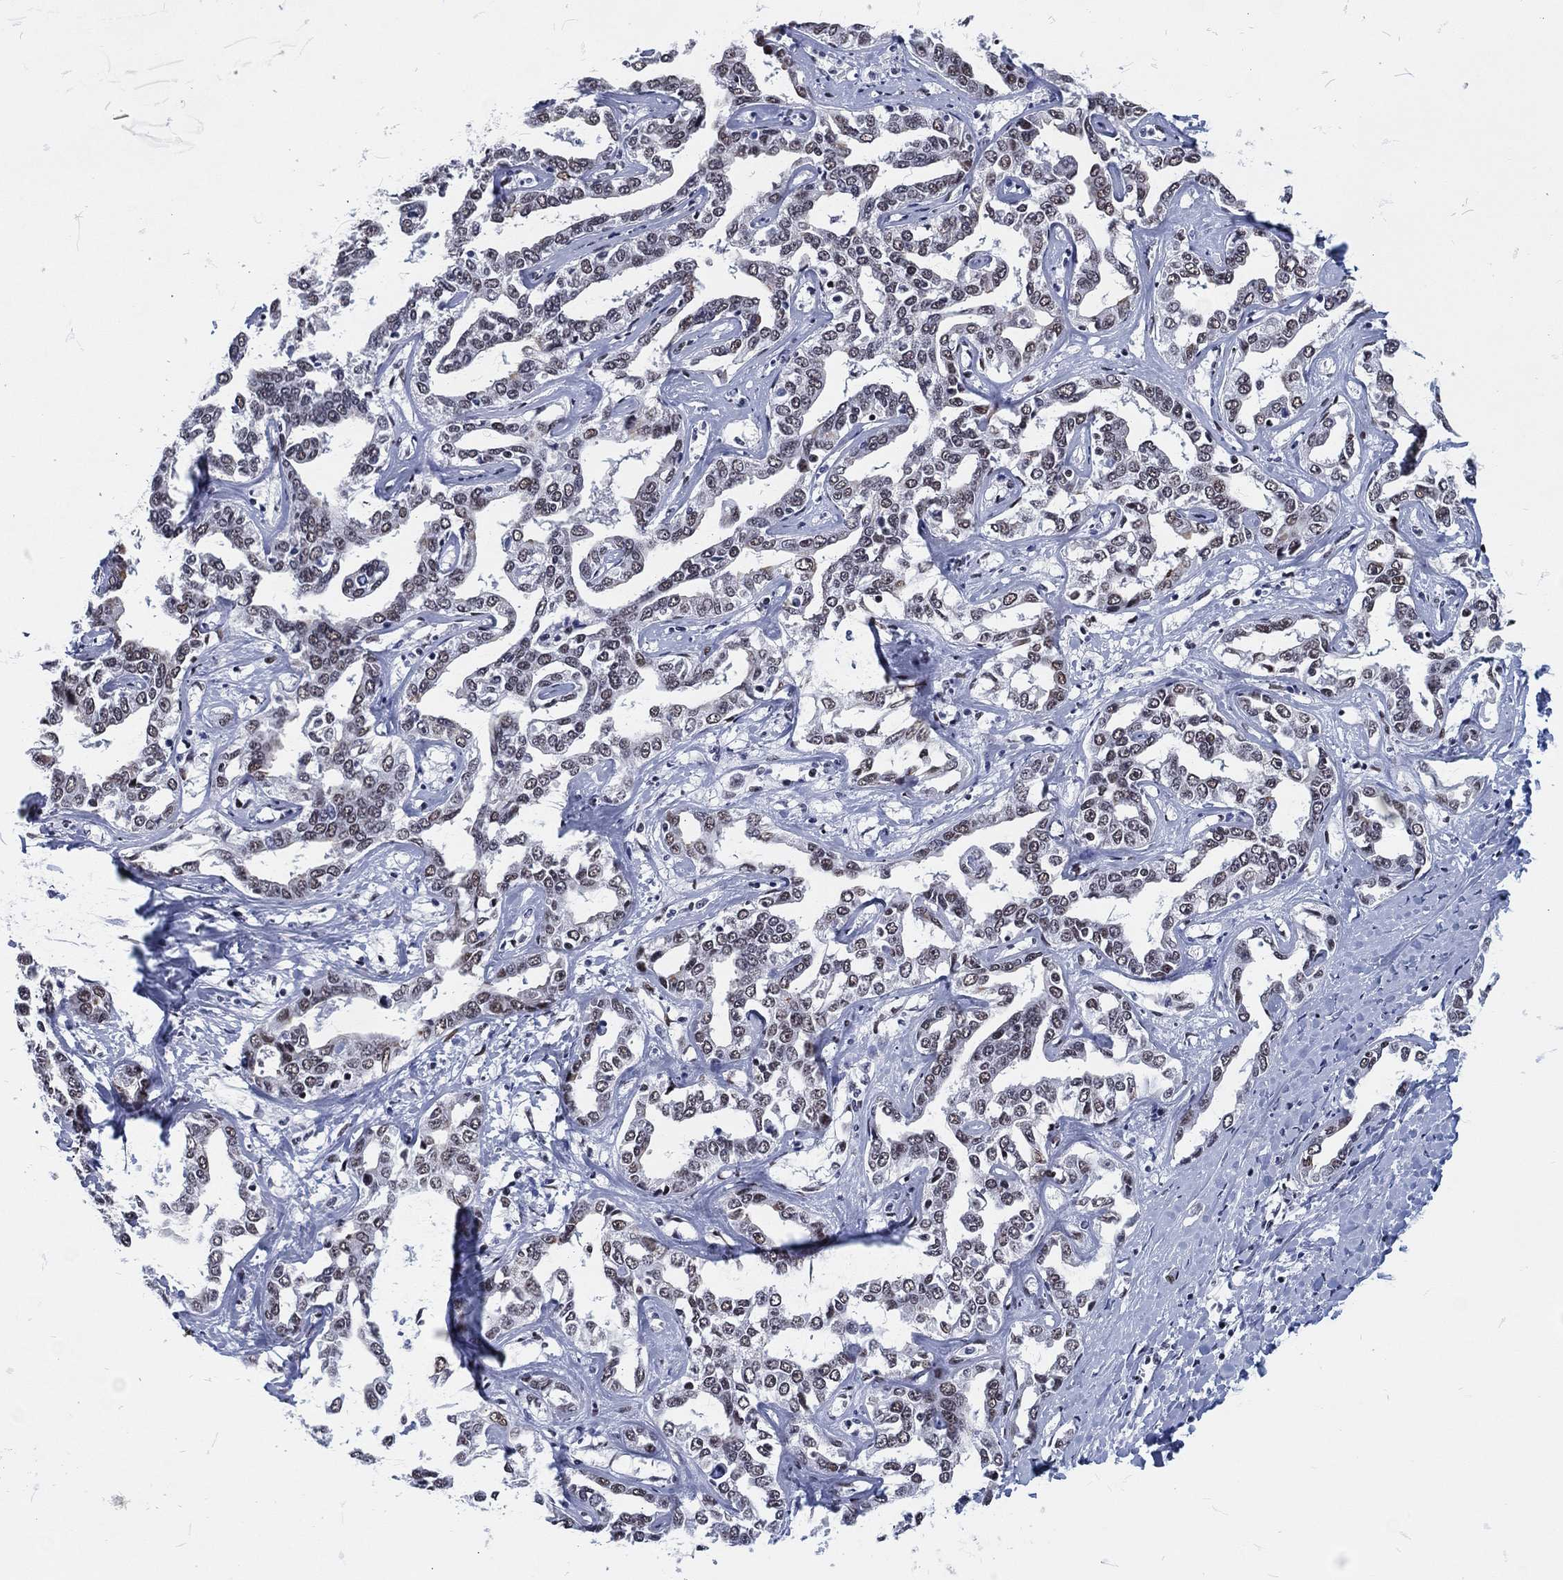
{"staining": {"intensity": "weak", "quantity": "25%-75%", "location": "nuclear"}, "tissue": "liver cancer", "cell_type": "Tumor cells", "image_type": "cancer", "snomed": [{"axis": "morphology", "description": "Cholangiocarcinoma"}, {"axis": "topography", "description": "Liver"}], "caption": "Immunohistochemical staining of human liver cholangiocarcinoma shows low levels of weak nuclear protein expression in about 25%-75% of tumor cells. (DAB IHC, brown staining for protein, blue staining for nuclei).", "gene": "MAPK8IP1", "patient": {"sex": "male", "age": 59}}